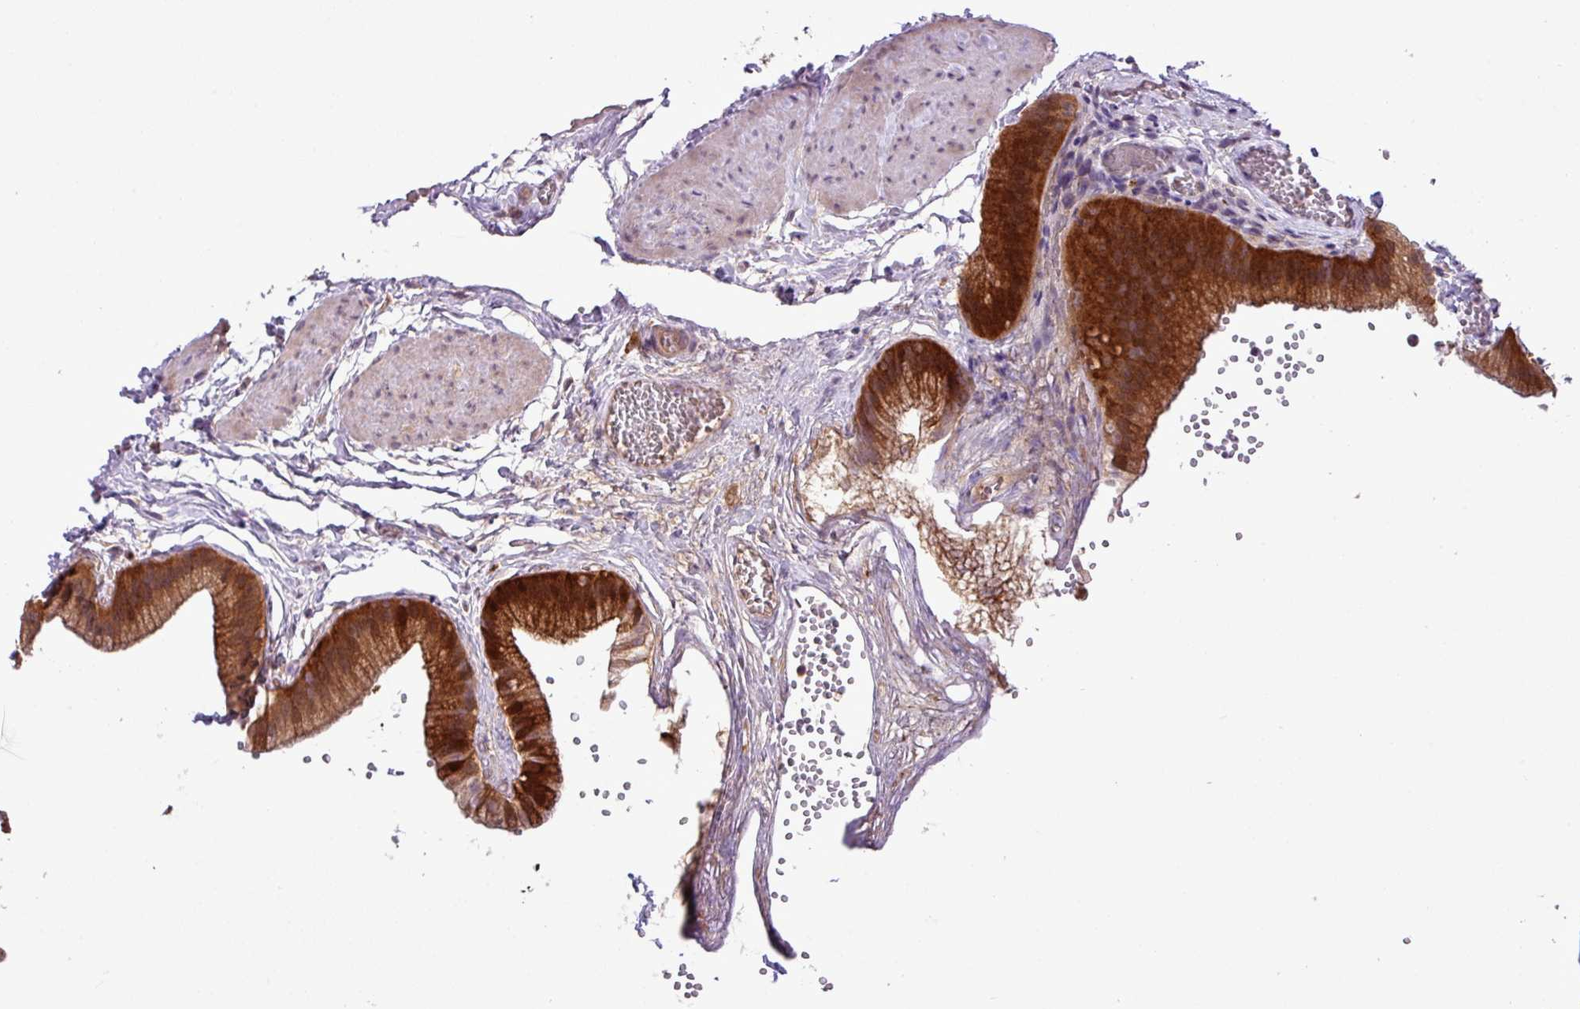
{"staining": {"intensity": "strong", "quantity": ">75%", "location": "cytoplasmic/membranous,nuclear"}, "tissue": "gallbladder", "cell_type": "Glandular cells", "image_type": "normal", "snomed": [{"axis": "morphology", "description": "Normal tissue, NOS"}, {"axis": "topography", "description": "Gallbladder"}], "caption": "A brown stain shows strong cytoplasmic/membranous,nuclear expression of a protein in glandular cells of normal gallbladder. (DAB (3,3'-diaminobenzidine) IHC, brown staining for protein, blue staining for nuclei).", "gene": "CARHSP1", "patient": {"sex": "female", "age": 54}}